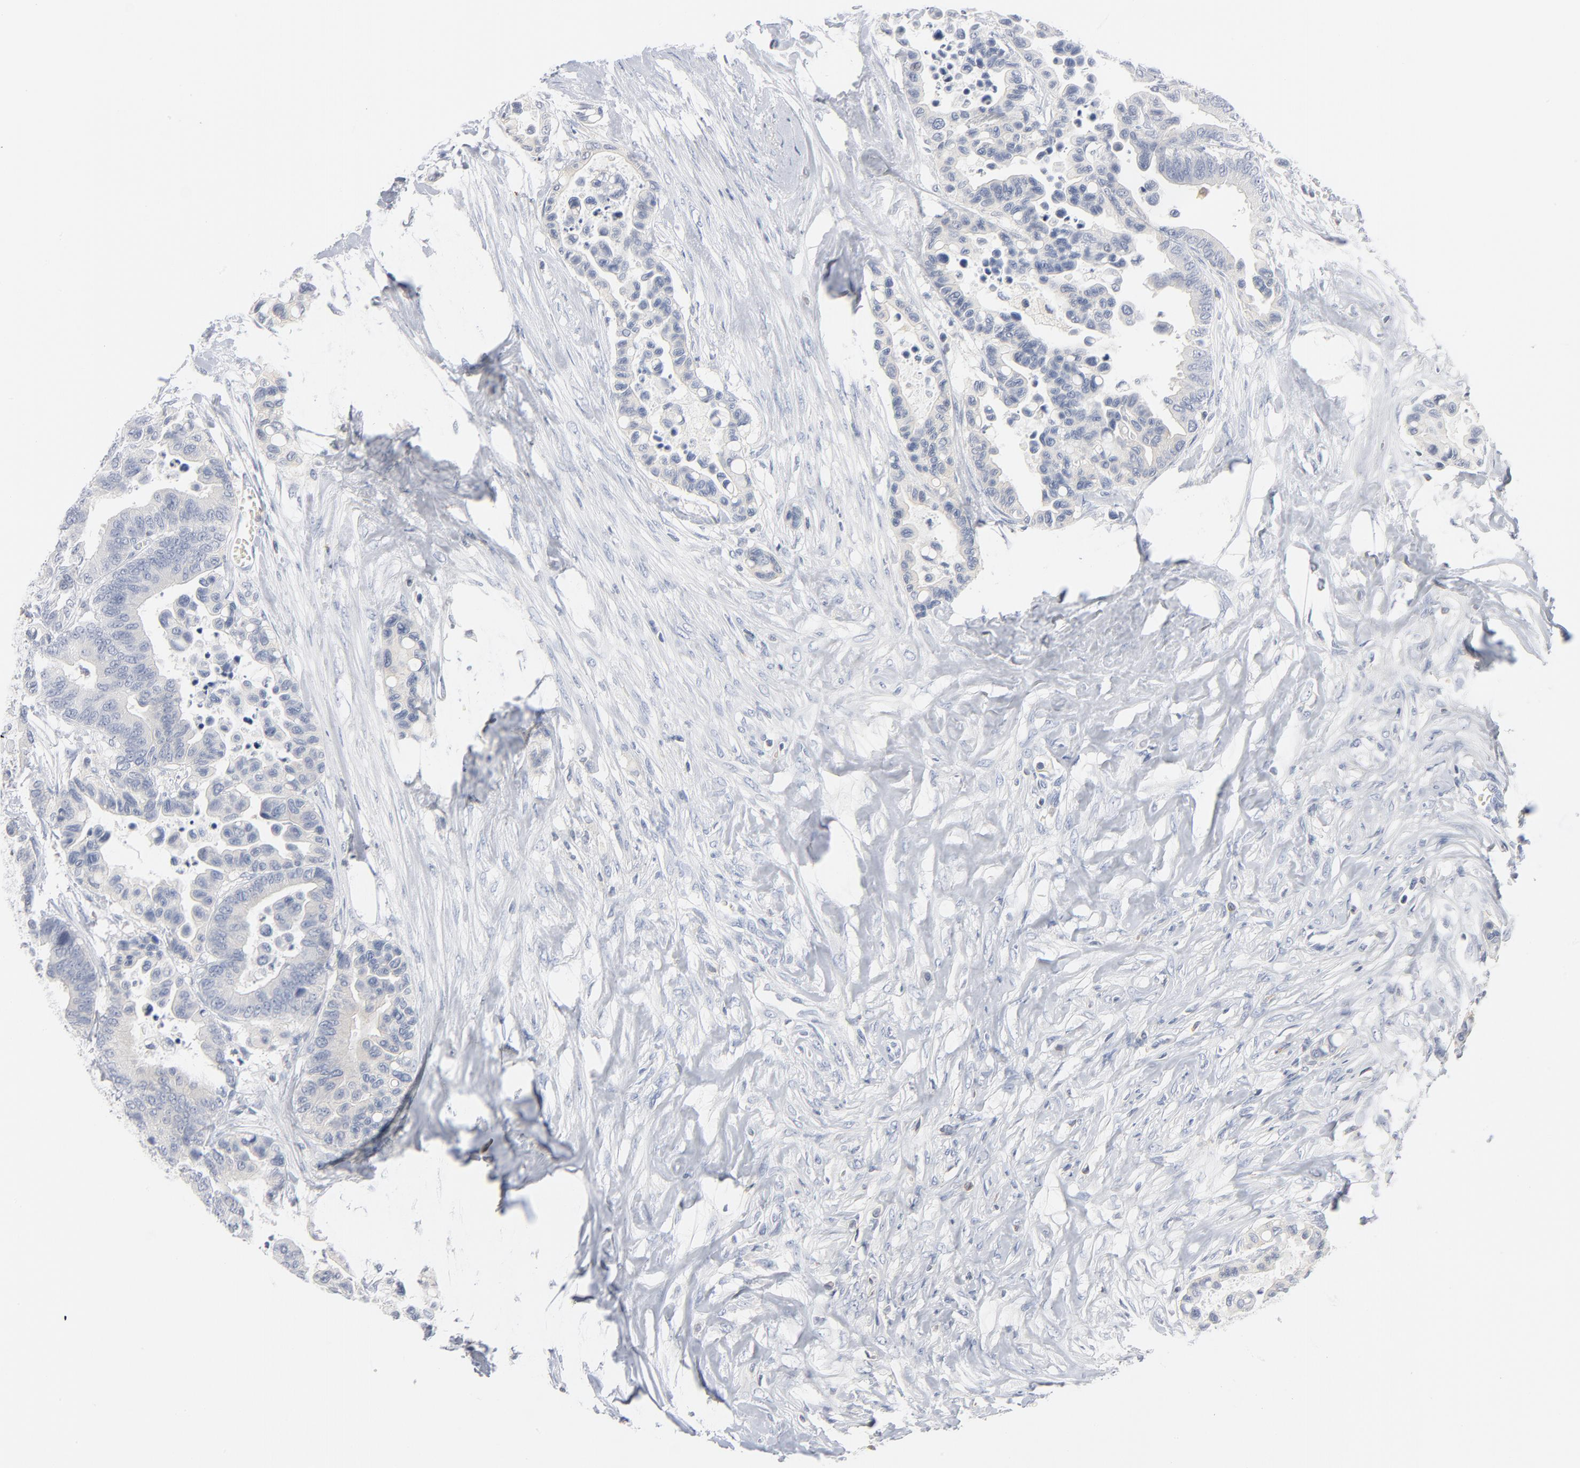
{"staining": {"intensity": "negative", "quantity": "none", "location": "none"}, "tissue": "colorectal cancer", "cell_type": "Tumor cells", "image_type": "cancer", "snomed": [{"axis": "morphology", "description": "Adenocarcinoma, NOS"}, {"axis": "topography", "description": "Colon"}], "caption": "This histopathology image is of colorectal adenocarcinoma stained with immunohistochemistry to label a protein in brown with the nuclei are counter-stained blue. There is no positivity in tumor cells.", "gene": "PTK2B", "patient": {"sex": "male", "age": 82}}